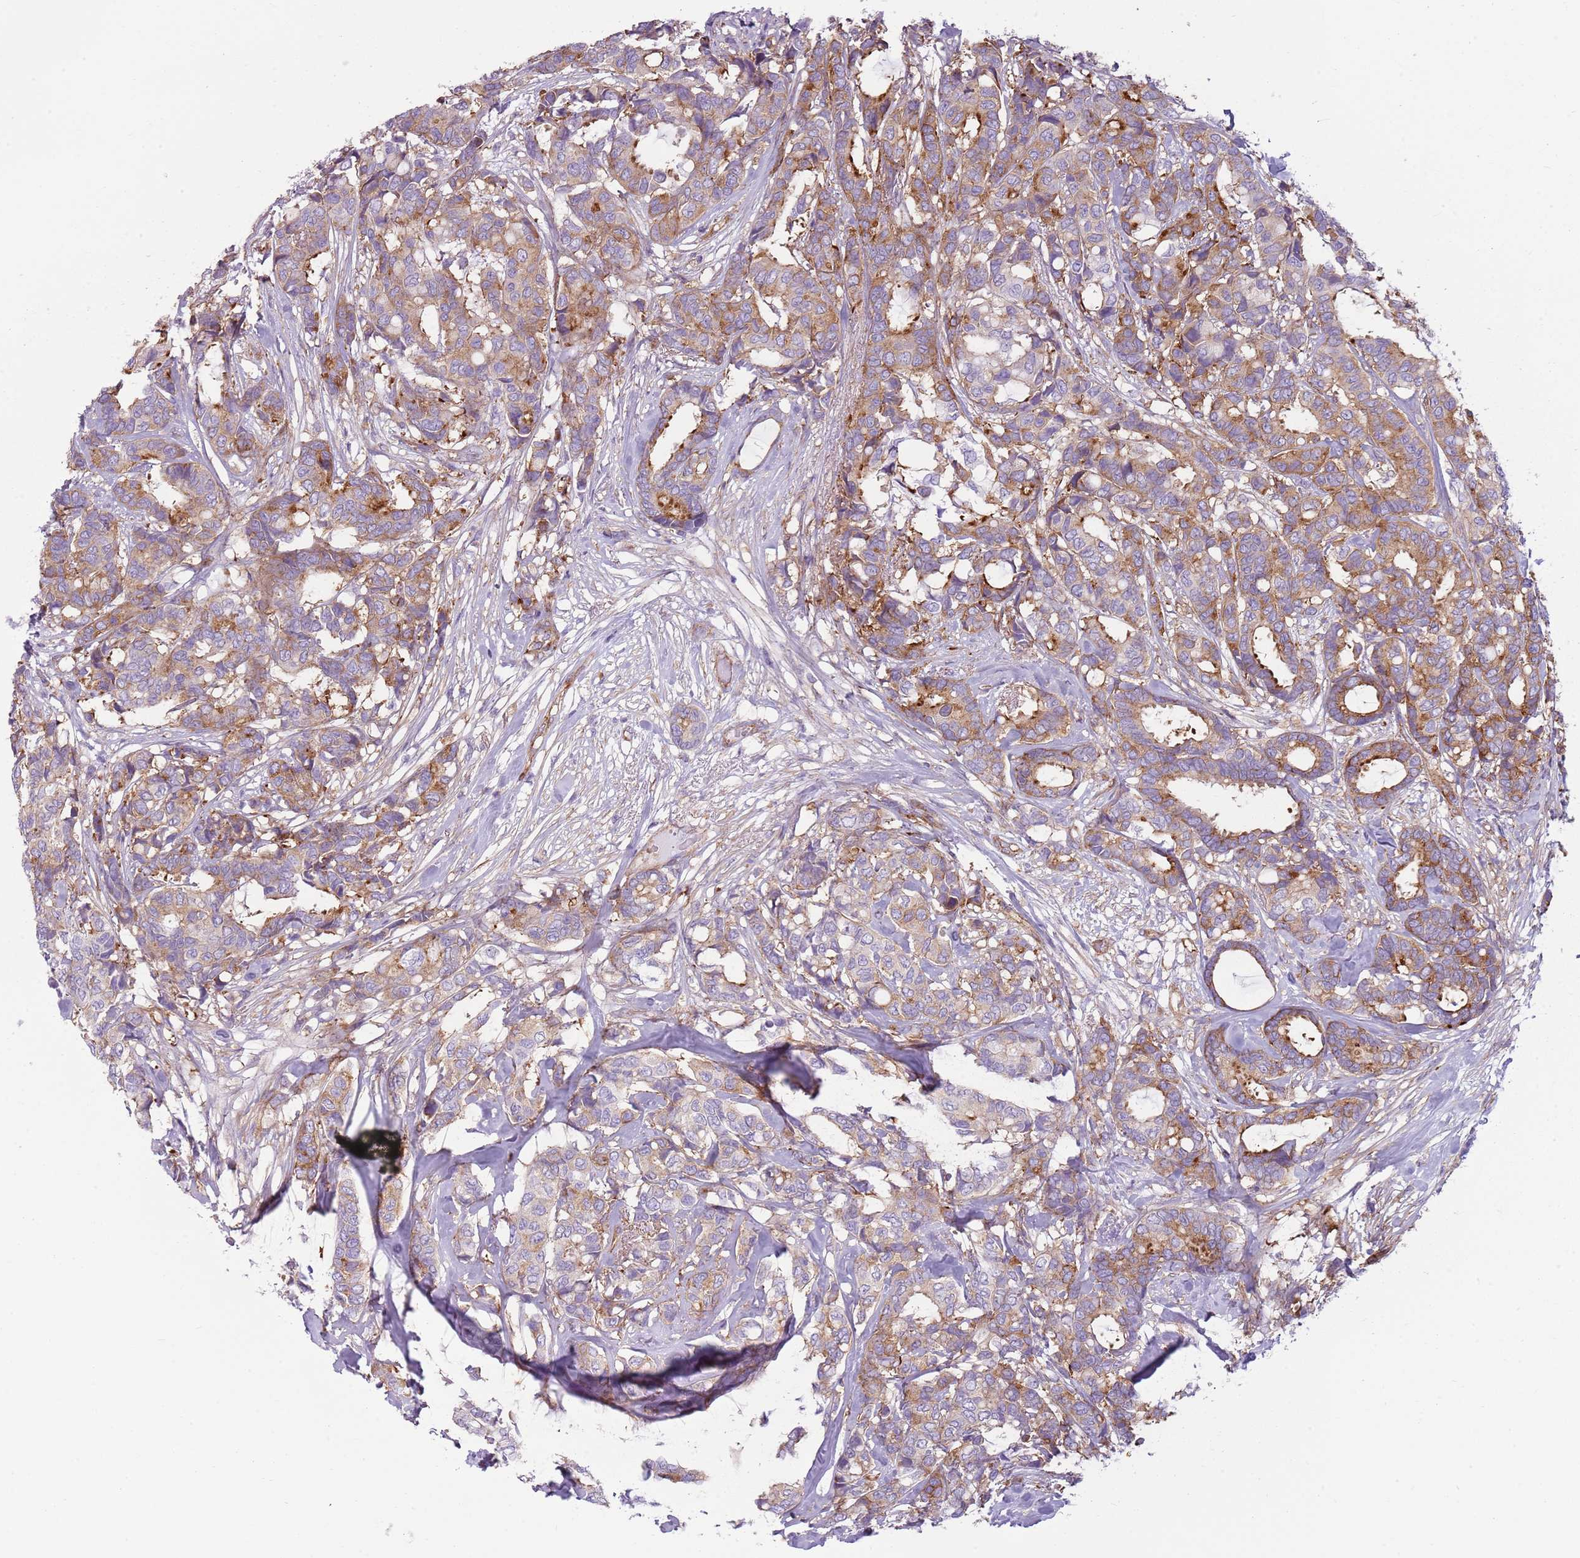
{"staining": {"intensity": "strong", "quantity": "25%-75%", "location": "cytoplasmic/membranous"}, "tissue": "breast cancer", "cell_type": "Tumor cells", "image_type": "cancer", "snomed": [{"axis": "morphology", "description": "Duct carcinoma"}, {"axis": "topography", "description": "Breast"}], "caption": "Infiltrating ductal carcinoma (breast) stained with a brown dye shows strong cytoplasmic/membranous positive staining in approximately 25%-75% of tumor cells.", "gene": "SNX1", "patient": {"sex": "female", "age": 87}}